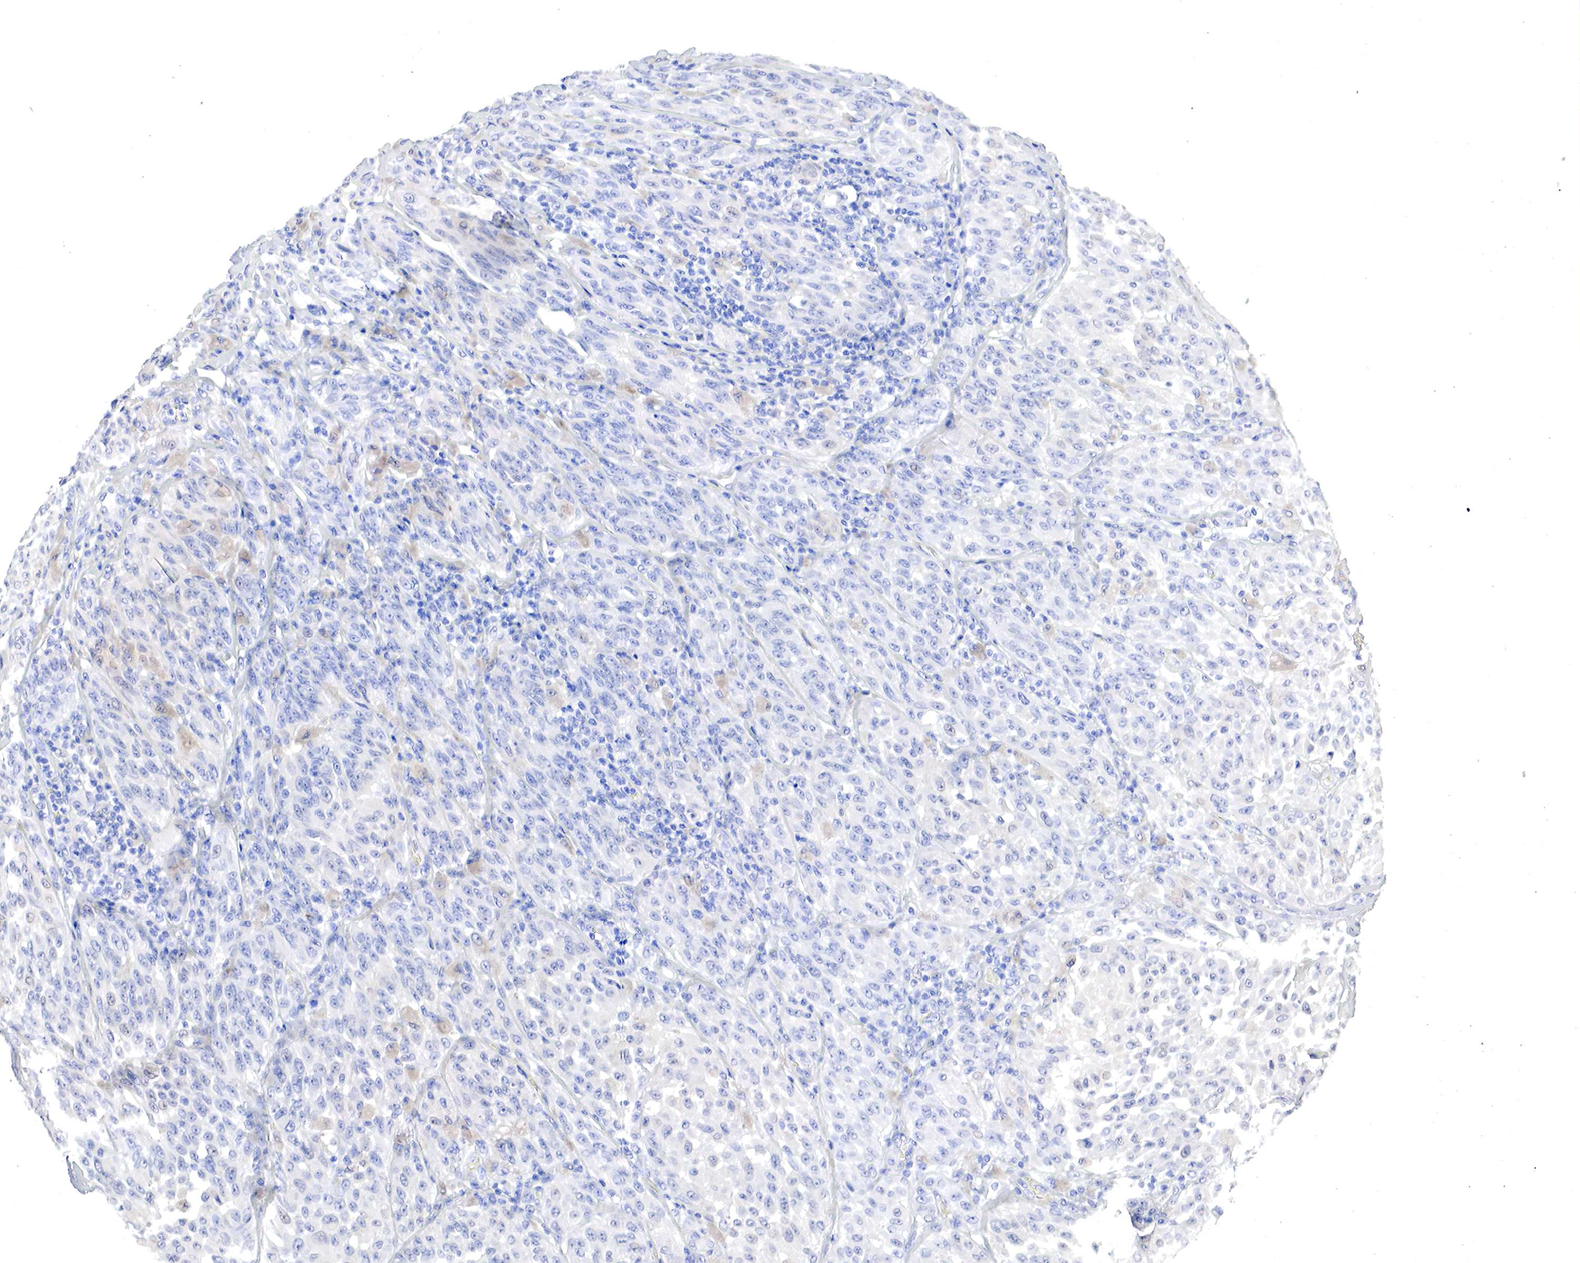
{"staining": {"intensity": "weak", "quantity": "<25%", "location": "cytoplasmic/membranous"}, "tissue": "melanoma", "cell_type": "Tumor cells", "image_type": "cancer", "snomed": [{"axis": "morphology", "description": "Malignant melanoma, NOS"}, {"axis": "topography", "description": "Skin"}], "caption": "Tumor cells are negative for protein expression in human melanoma. The staining is performed using DAB brown chromogen with nuclei counter-stained in using hematoxylin.", "gene": "OTC", "patient": {"sex": "male", "age": 44}}